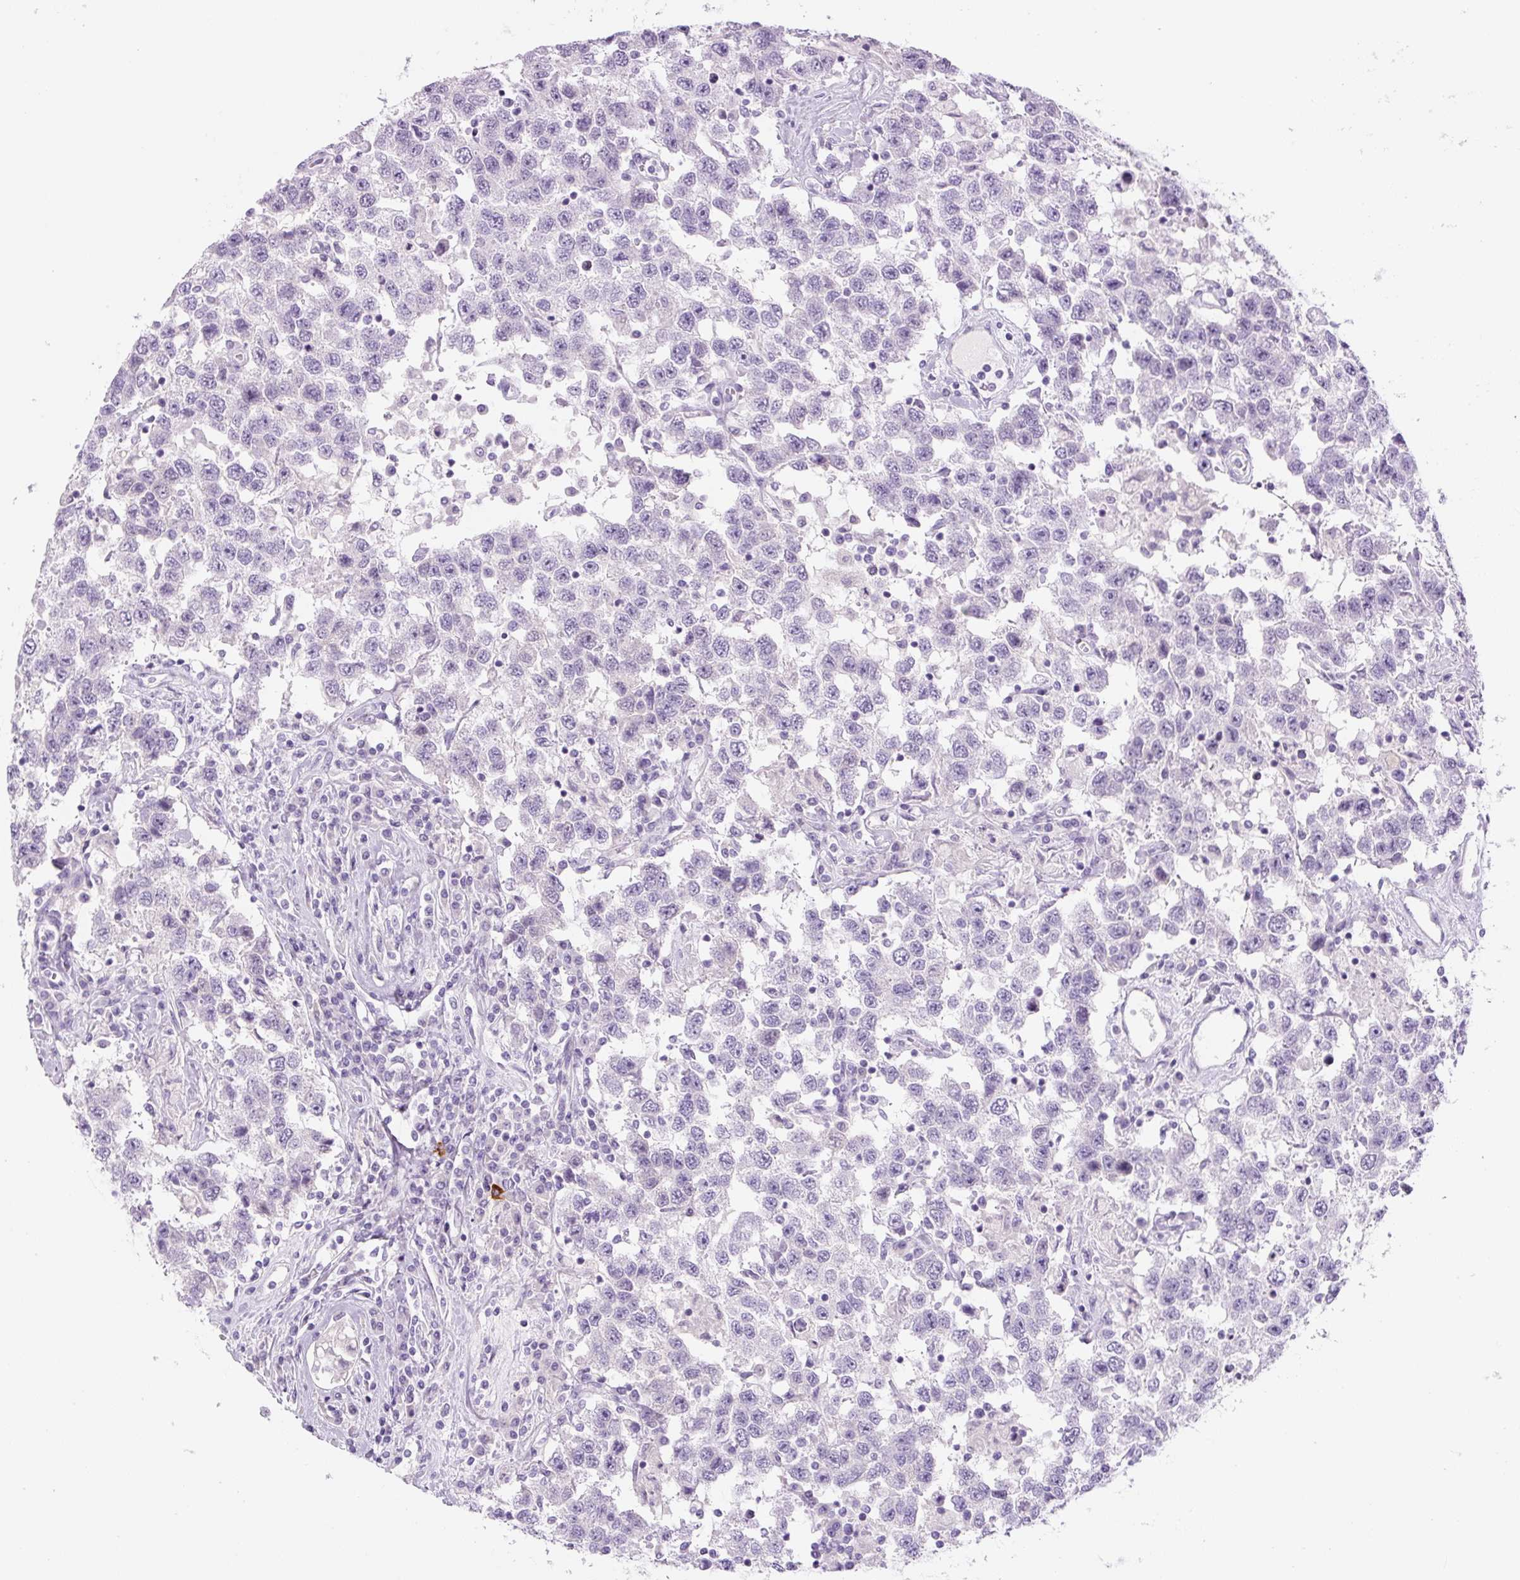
{"staining": {"intensity": "negative", "quantity": "none", "location": "none"}, "tissue": "testis cancer", "cell_type": "Tumor cells", "image_type": "cancer", "snomed": [{"axis": "morphology", "description": "Seminoma, NOS"}, {"axis": "topography", "description": "Testis"}], "caption": "High magnification brightfield microscopy of testis cancer stained with DAB (3,3'-diaminobenzidine) (brown) and counterstained with hematoxylin (blue): tumor cells show no significant positivity.", "gene": "YIF1B", "patient": {"sex": "male", "age": 41}}